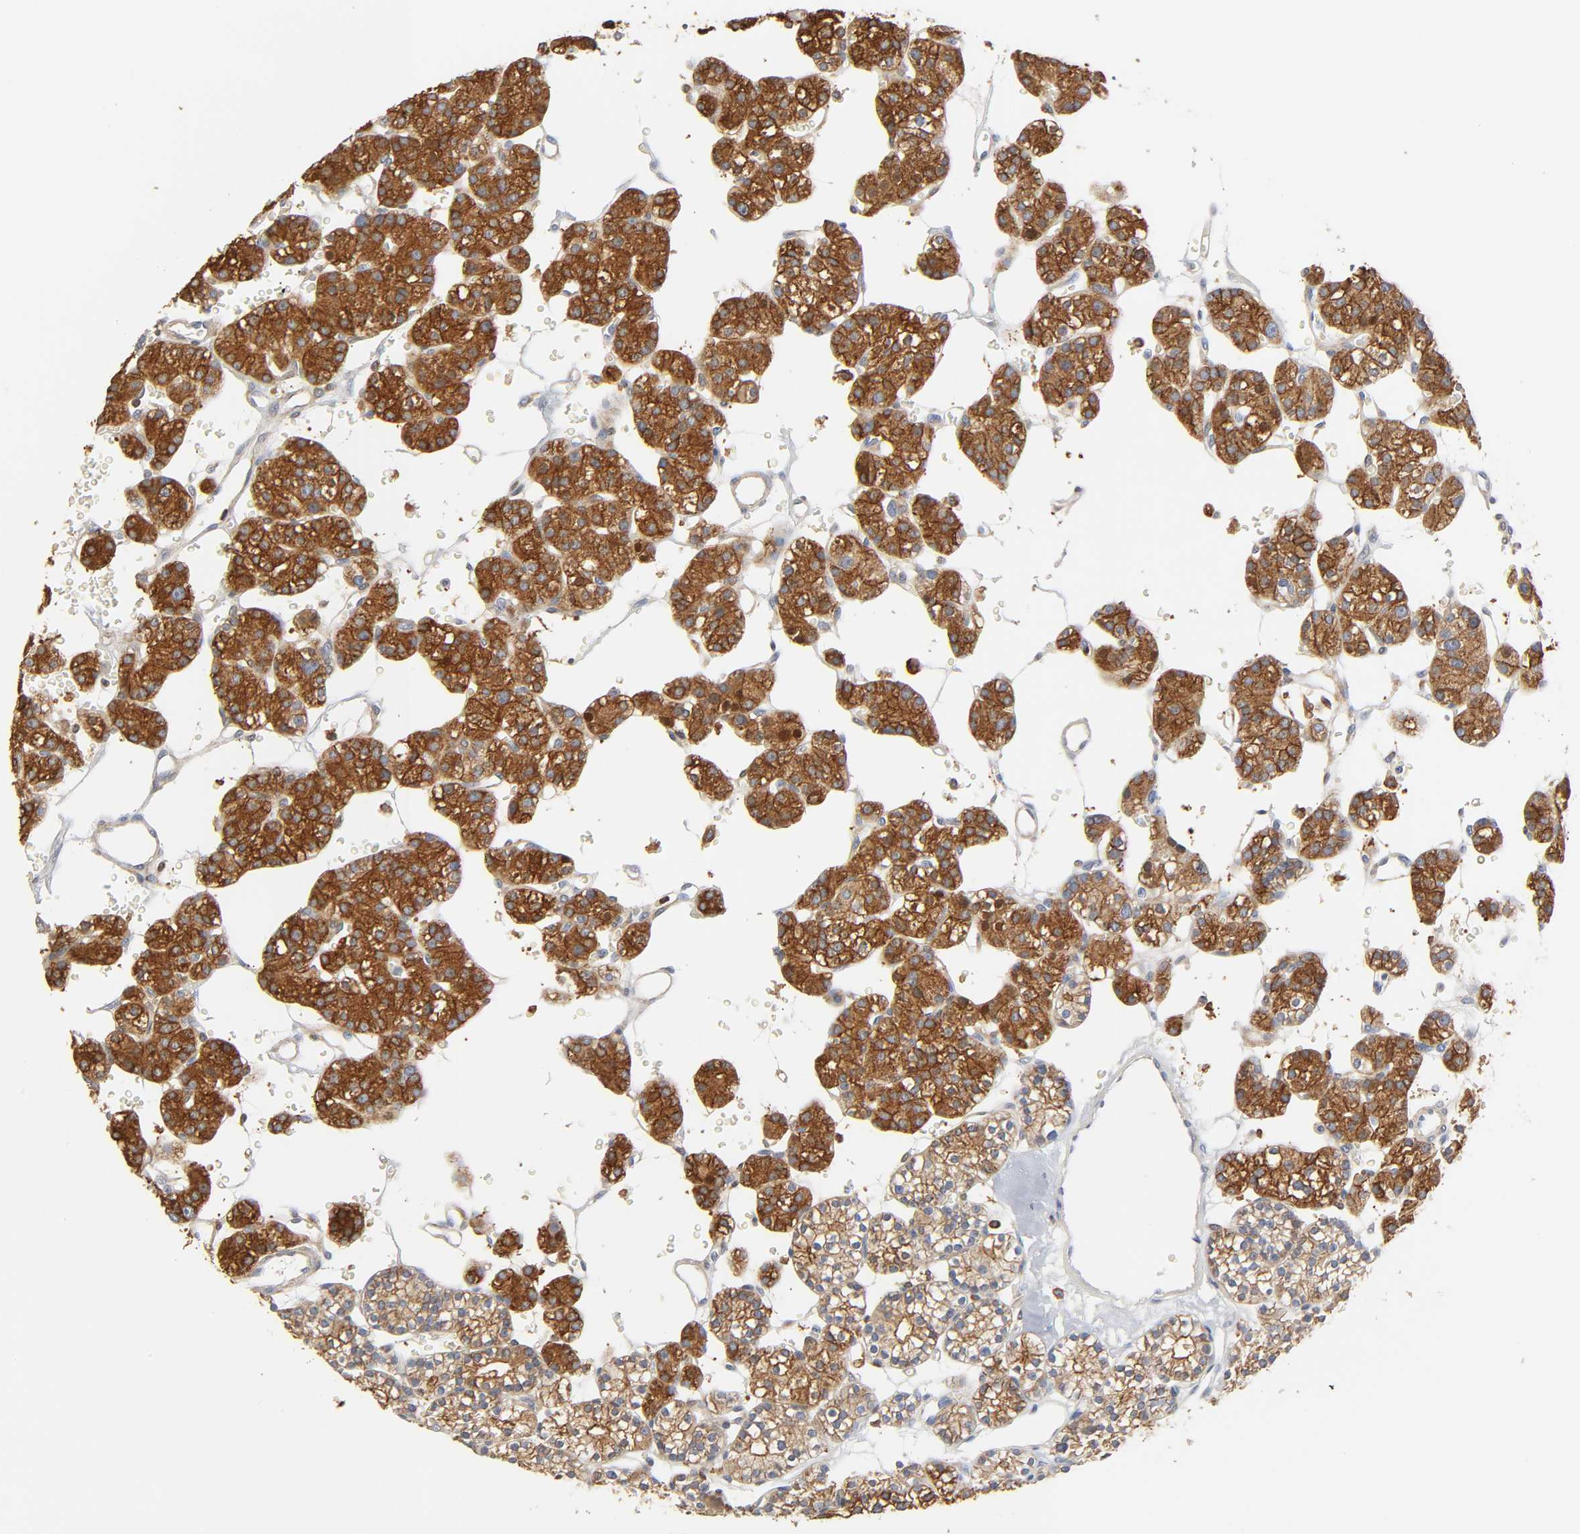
{"staining": {"intensity": "strong", "quantity": ">75%", "location": "cytoplasmic/membranous,nuclear"}, "tissue": "parathyroid gland", "cell_type": "Glandular cells", "image_type": "normal", "snomed": [{"axis": "morphology", "description": "Normal tissue, NOS"}, {"axis": "topography", "description": "Parathyroid gland"}], "caption": "Immunohistochemistry (IHC) (DAB) staining of unremarkable human parathyroid gland reveals strong cytoplasmic/membranous,nuclear protein positivity in approximately >75% of glandular cells.", "gene": "BIN1", "patient": {"sex": "female", "age": 64}}